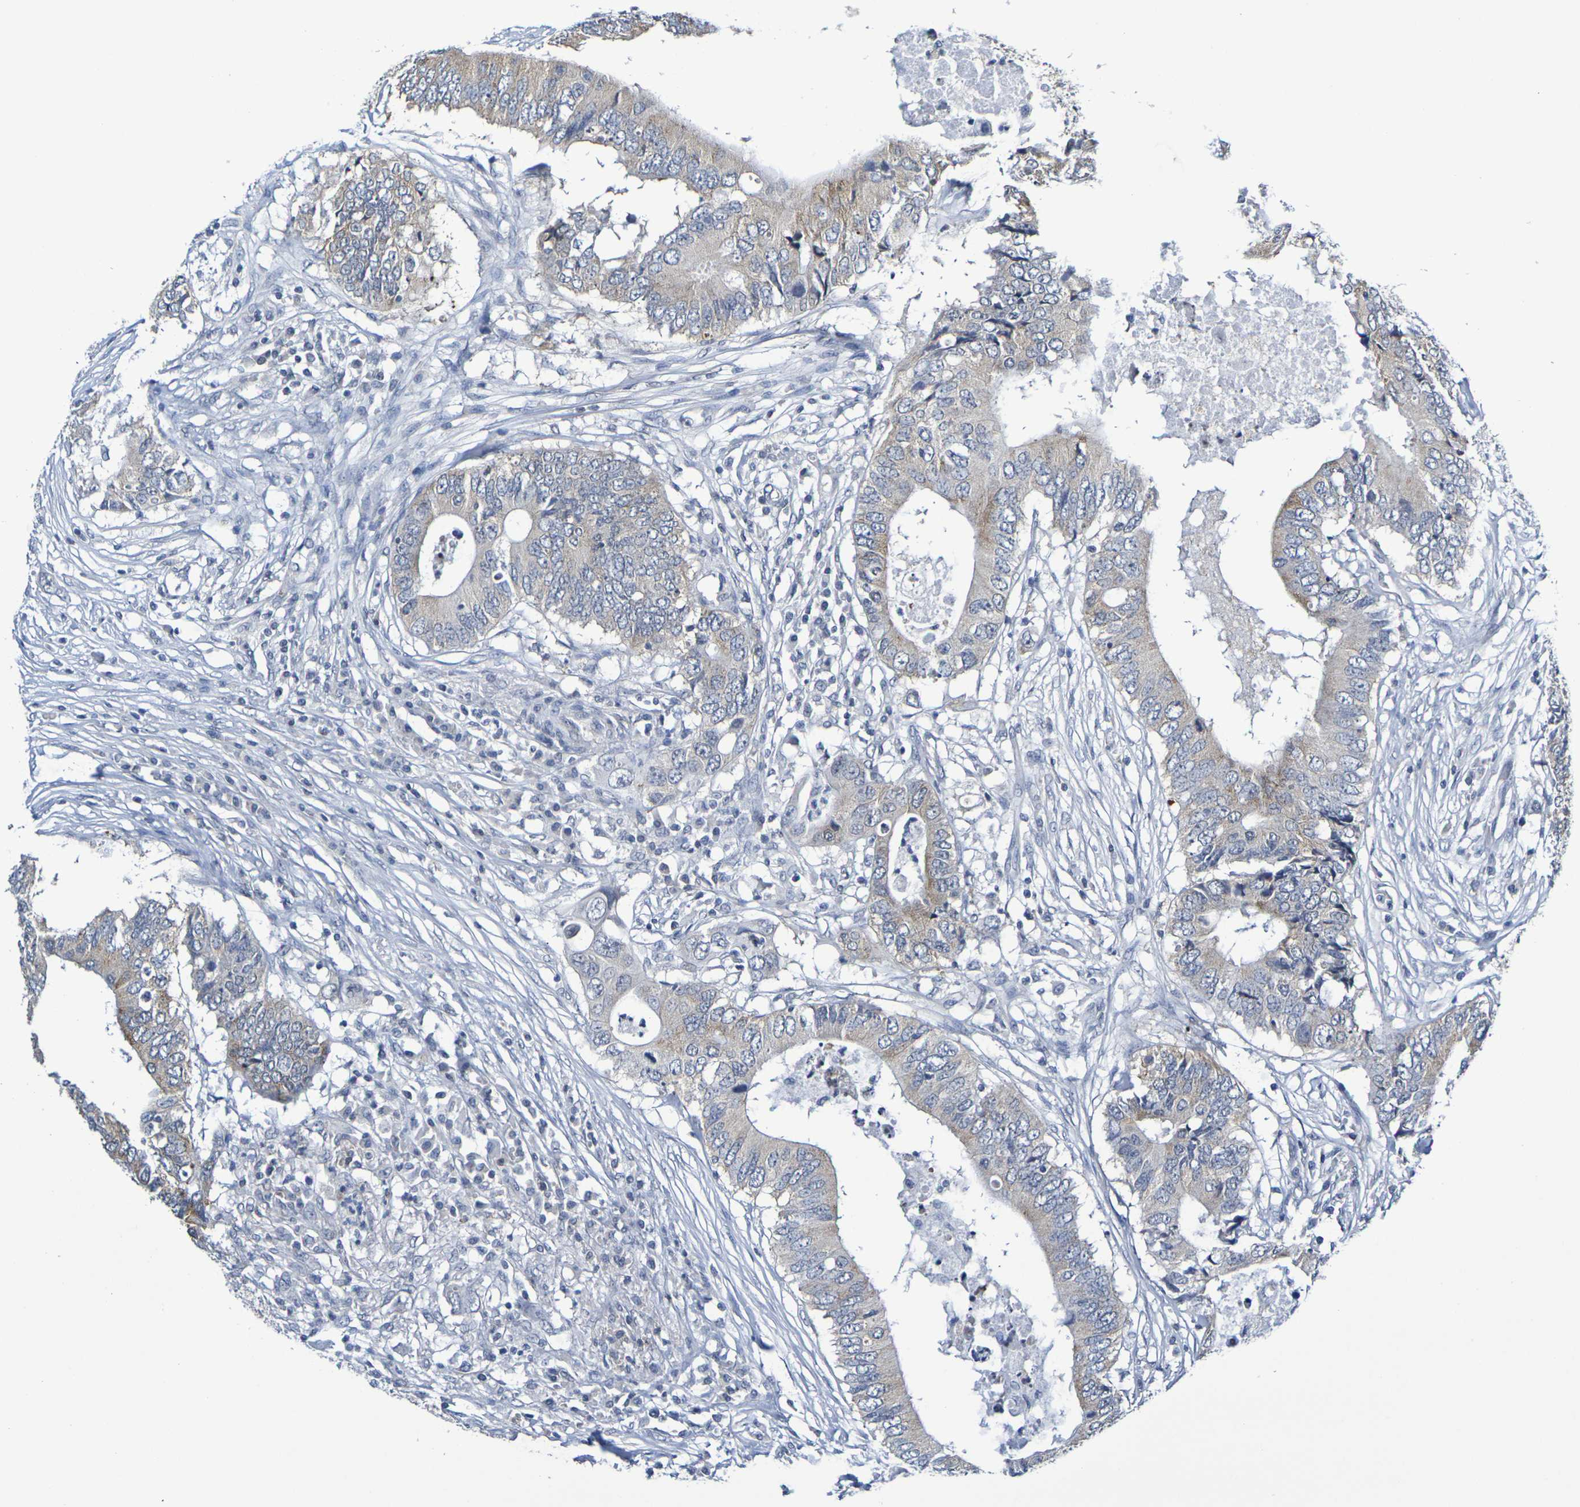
{"staining": {"intensity": "weak", "quantity": ">75%", "location": "cytoplasmic/membranous"}, "tissue": "colorectal cancer", "cell_type": "Tumor cells", "image_type": "cancer", "snomed": [{"axis": "morphology", "description": "Adenocarcinoma, NOS"}, {"axis": "topography", "description": "Colon"}], "caption": "Colorectal cancer was stained to show a protein in brown. There is low levels of weak cytoplasmic/membranous expression in approximately >75% of tumor cells.", "gene": "CHRNB1", "patient": {"sex": "male", "age": 71}}